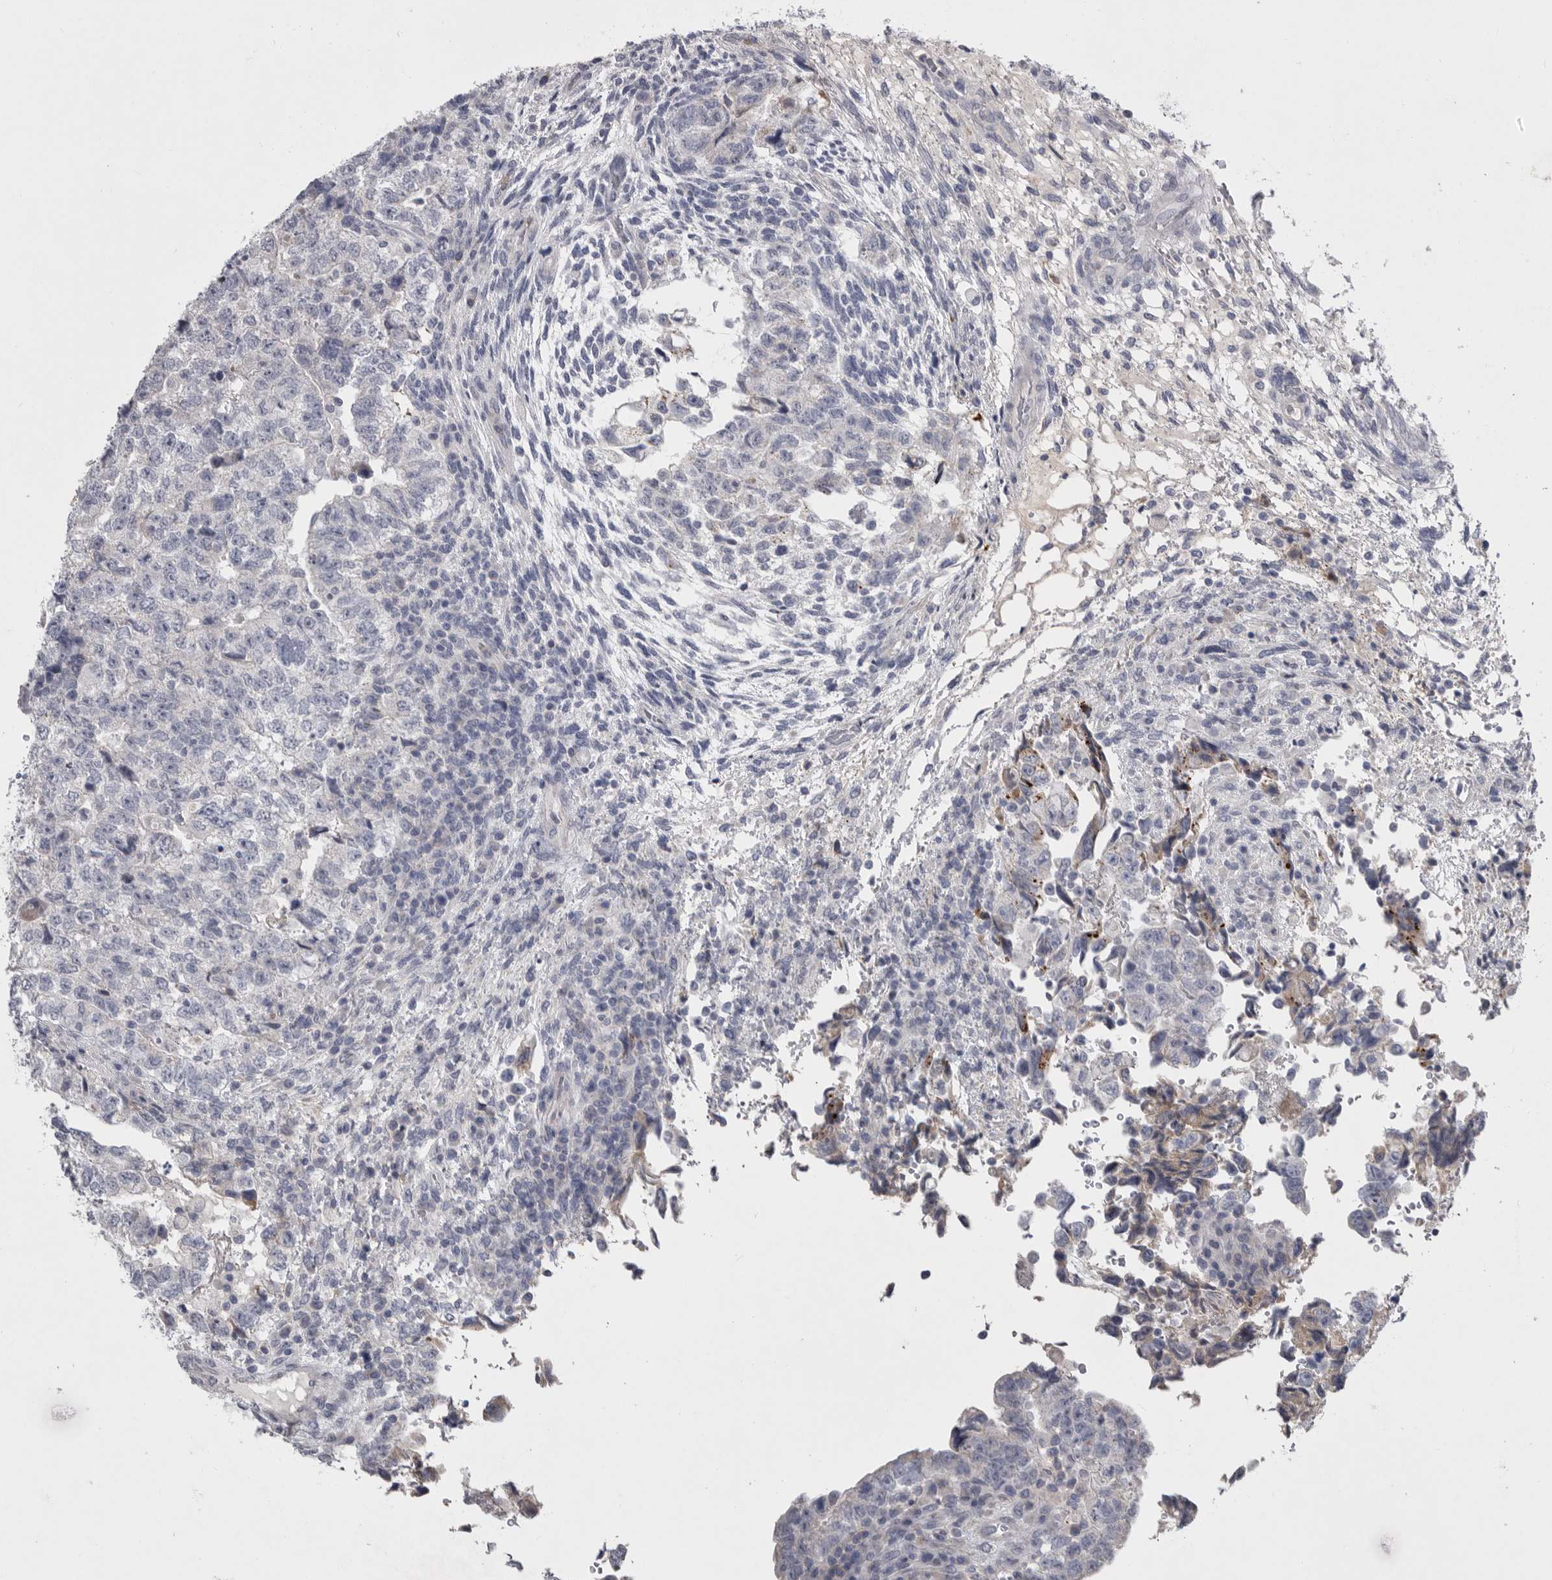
{"staining": {"intensity": "negative", "quantity": "none", "location": "none"}, "tissue": "testis cancer", "cell_type": "Tumor cells", "image_type": "cancer", "snomed": [{"axis": "morphology", "description": "Normal tissue, NOS"}, {"axis": "morphology", "description": "Carcinoma, Embryonal, NOS"}, {"axis": "topography", "description": "Testis"}], "caption": "Immunohistochemistry (IHC) photomicrograph of human embryonal carcinoma (testis) stained for a protein (brown), which exhibits no staining in tumor cells. (DAB (3,3'-diaminobenzidine) immunohistochemistry (IHC) with hematoxylin counter stain).", "gene": "CRP", "patient": {"sex": "male", "age": 36}}